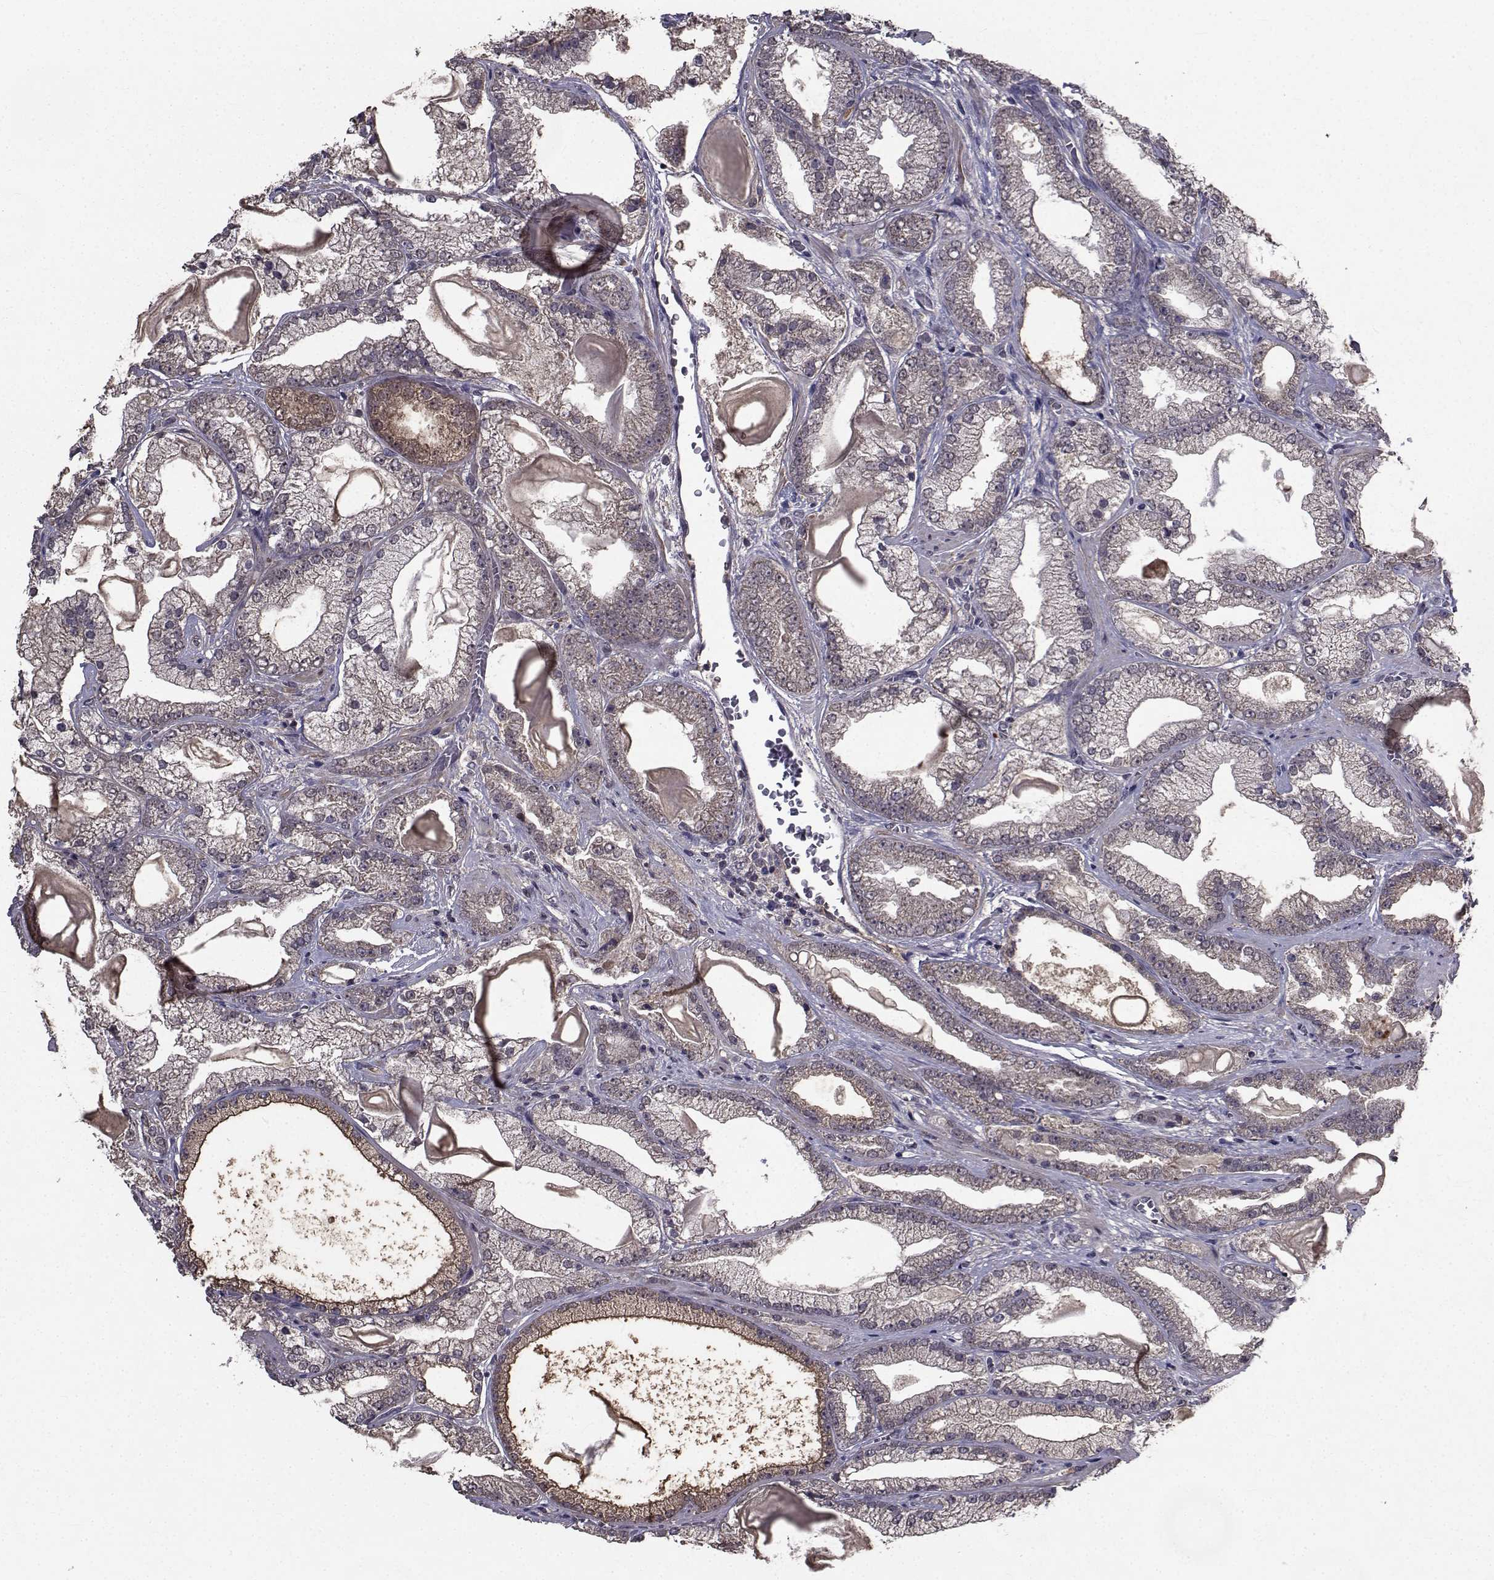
{"staining": {"intensity": "moderate", "quantity": "<25%", "location": "cytoplasmic/membranous"}, "tissue": "prostate cancer", "cell_type": "Tumor cells", "image_type": "cancer", "snomed": [{"axis": "morphology", "description": "Adenocarcinoma, Low grade"}, {"axis": "topography", "description": "Prostate"}], "caption": "Human low-grade adenocarcinoma (prostate) stained for a protein (brown) reveals moderate cytoplasmic/membranous positive staining in about <25% of tumor cells.", "gene": "CYP2S1", "patient": {"sex": "male", "age": 57}}